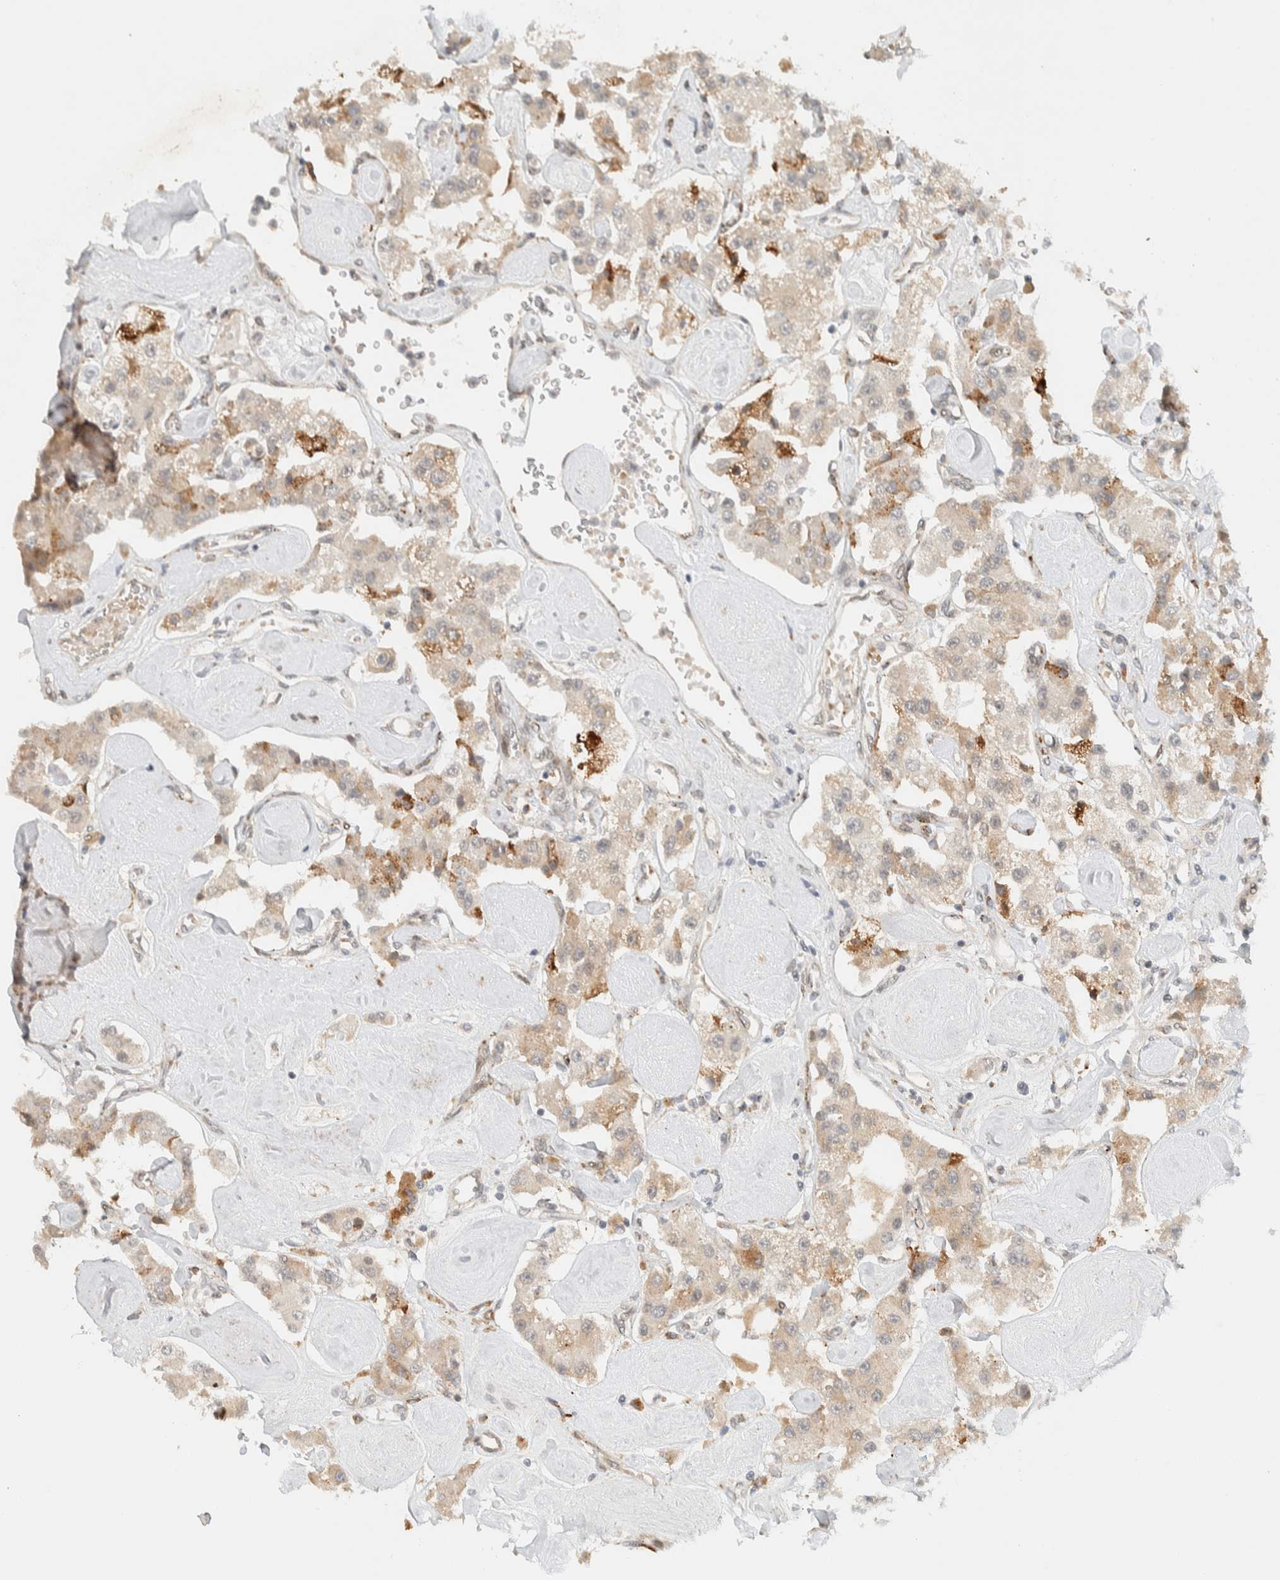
{"staining": {"intensity": "moderate", "quantity": "<25%", "location": "cytoplasmic/membranous"}, "tissue": "carcinoid", "cell_type": "Tumor cells", "image_type": "cancer", "snomed": [{"axis": "morphology", "description": "Carcinoid, malignant, NOS"}, {"axis": "topography", "description": "Pancreas"}], "caption": "Immunohistochemical staining of human malignant carcinoid displays low levels of moderate cytoplasmic/membranous protein positivity in approximately <25% of tumor cells.", "gene": "ITPRID1", "patient": {"sex": "male", "age": 41}}